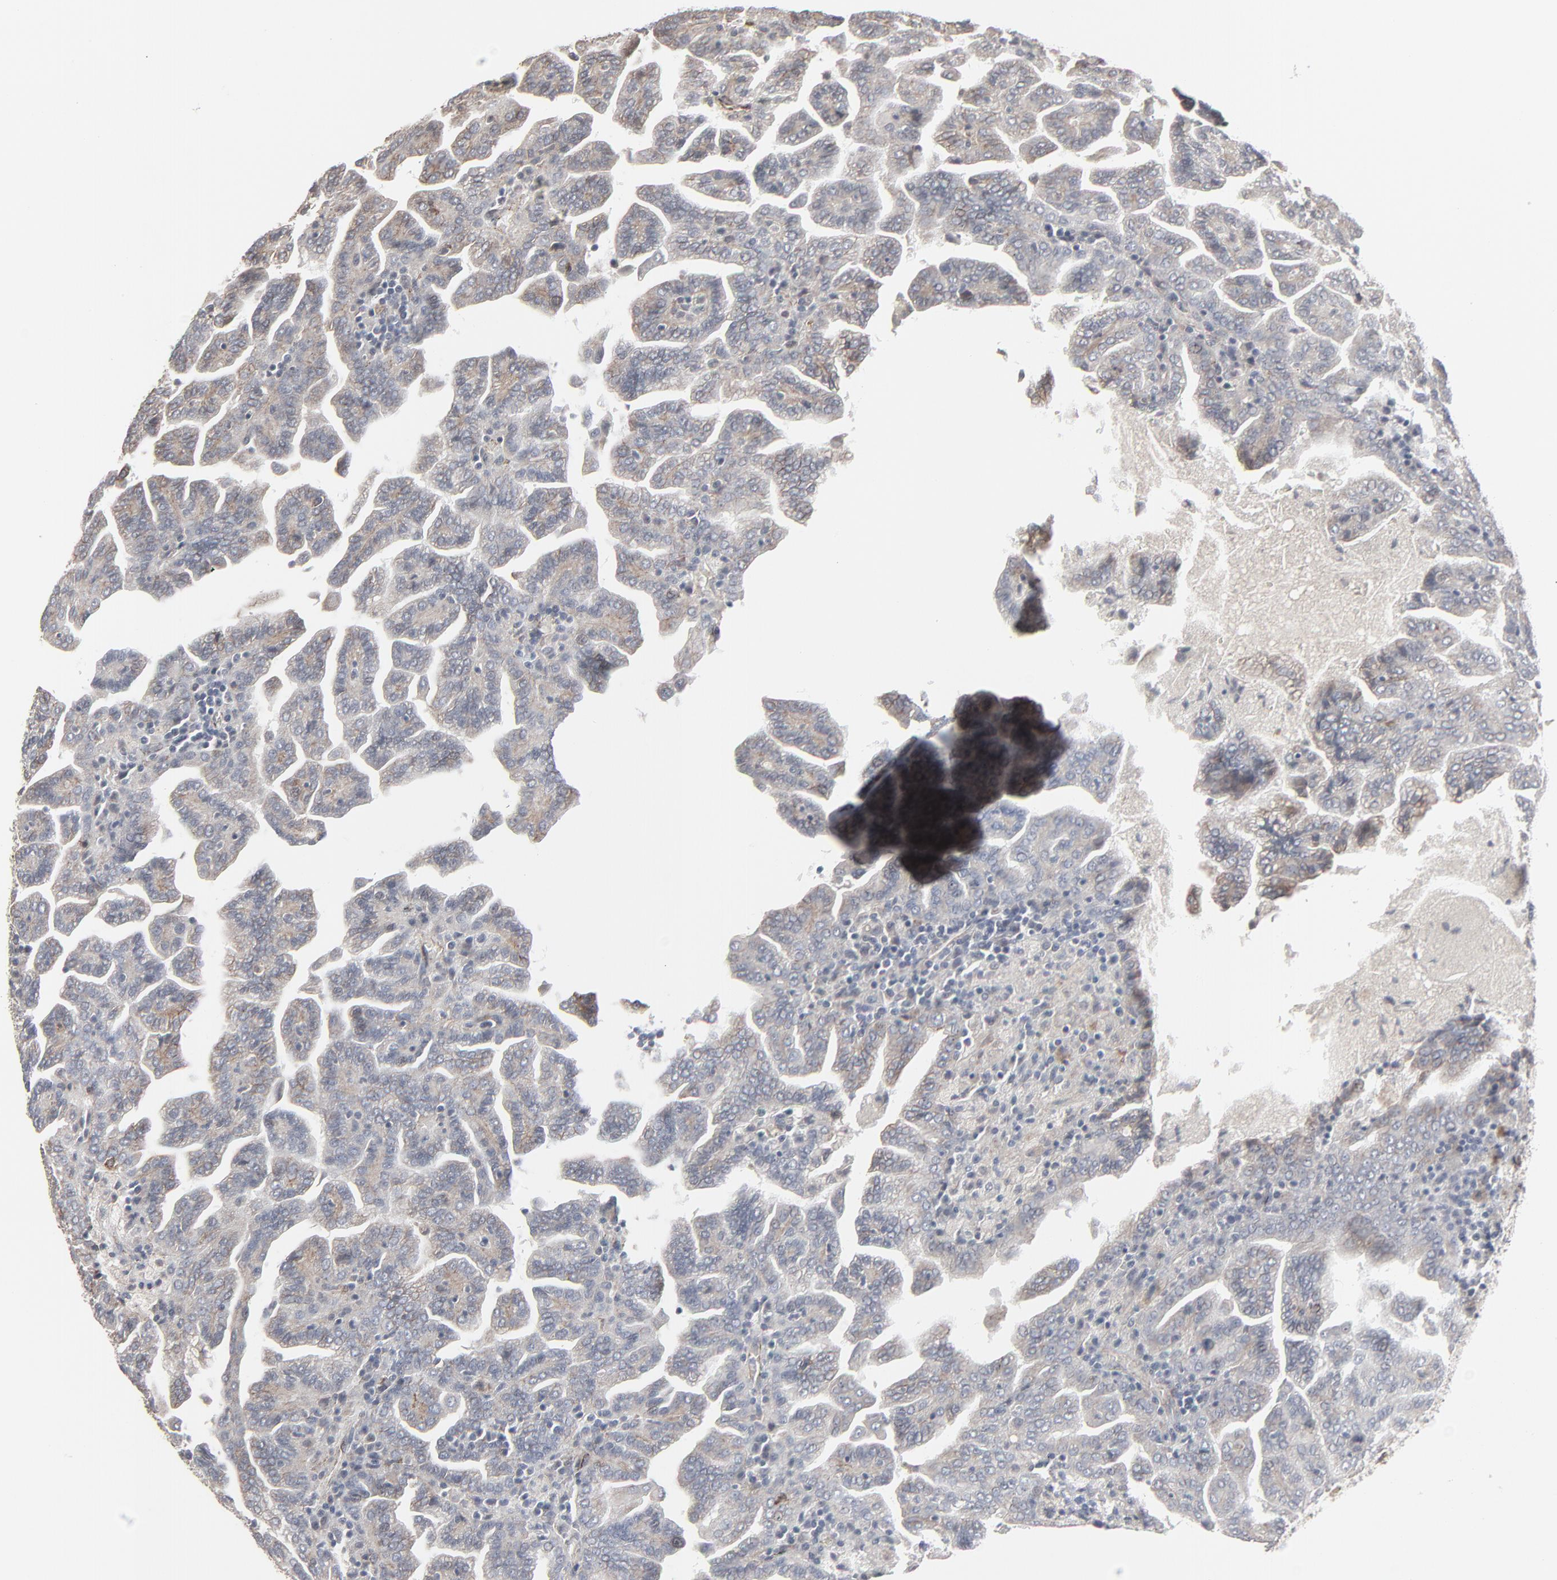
{"staining": {"intensity": "weak", "quantity": ">75%", "location": "cytoplasmic/membranous"}, "tissue": "renal cancer", "cell_type": "Tumor cells", "image_type": "cancer", "snomed": [{"axis": "morphology", "description": "Adenocarcinoma, NOS"}, {"axis": "topography", "description": "Kidney"}], "caption": "Immunohistochemistry of renal cancer displays low levels of weak cytoplasmic/membranous positivity in about >75% of tumor cells. (Brightfield microscopy of DAB IHC at high magnification).", "gene": "CTNND1", "patient": {"sex": "male", "age": 61}}